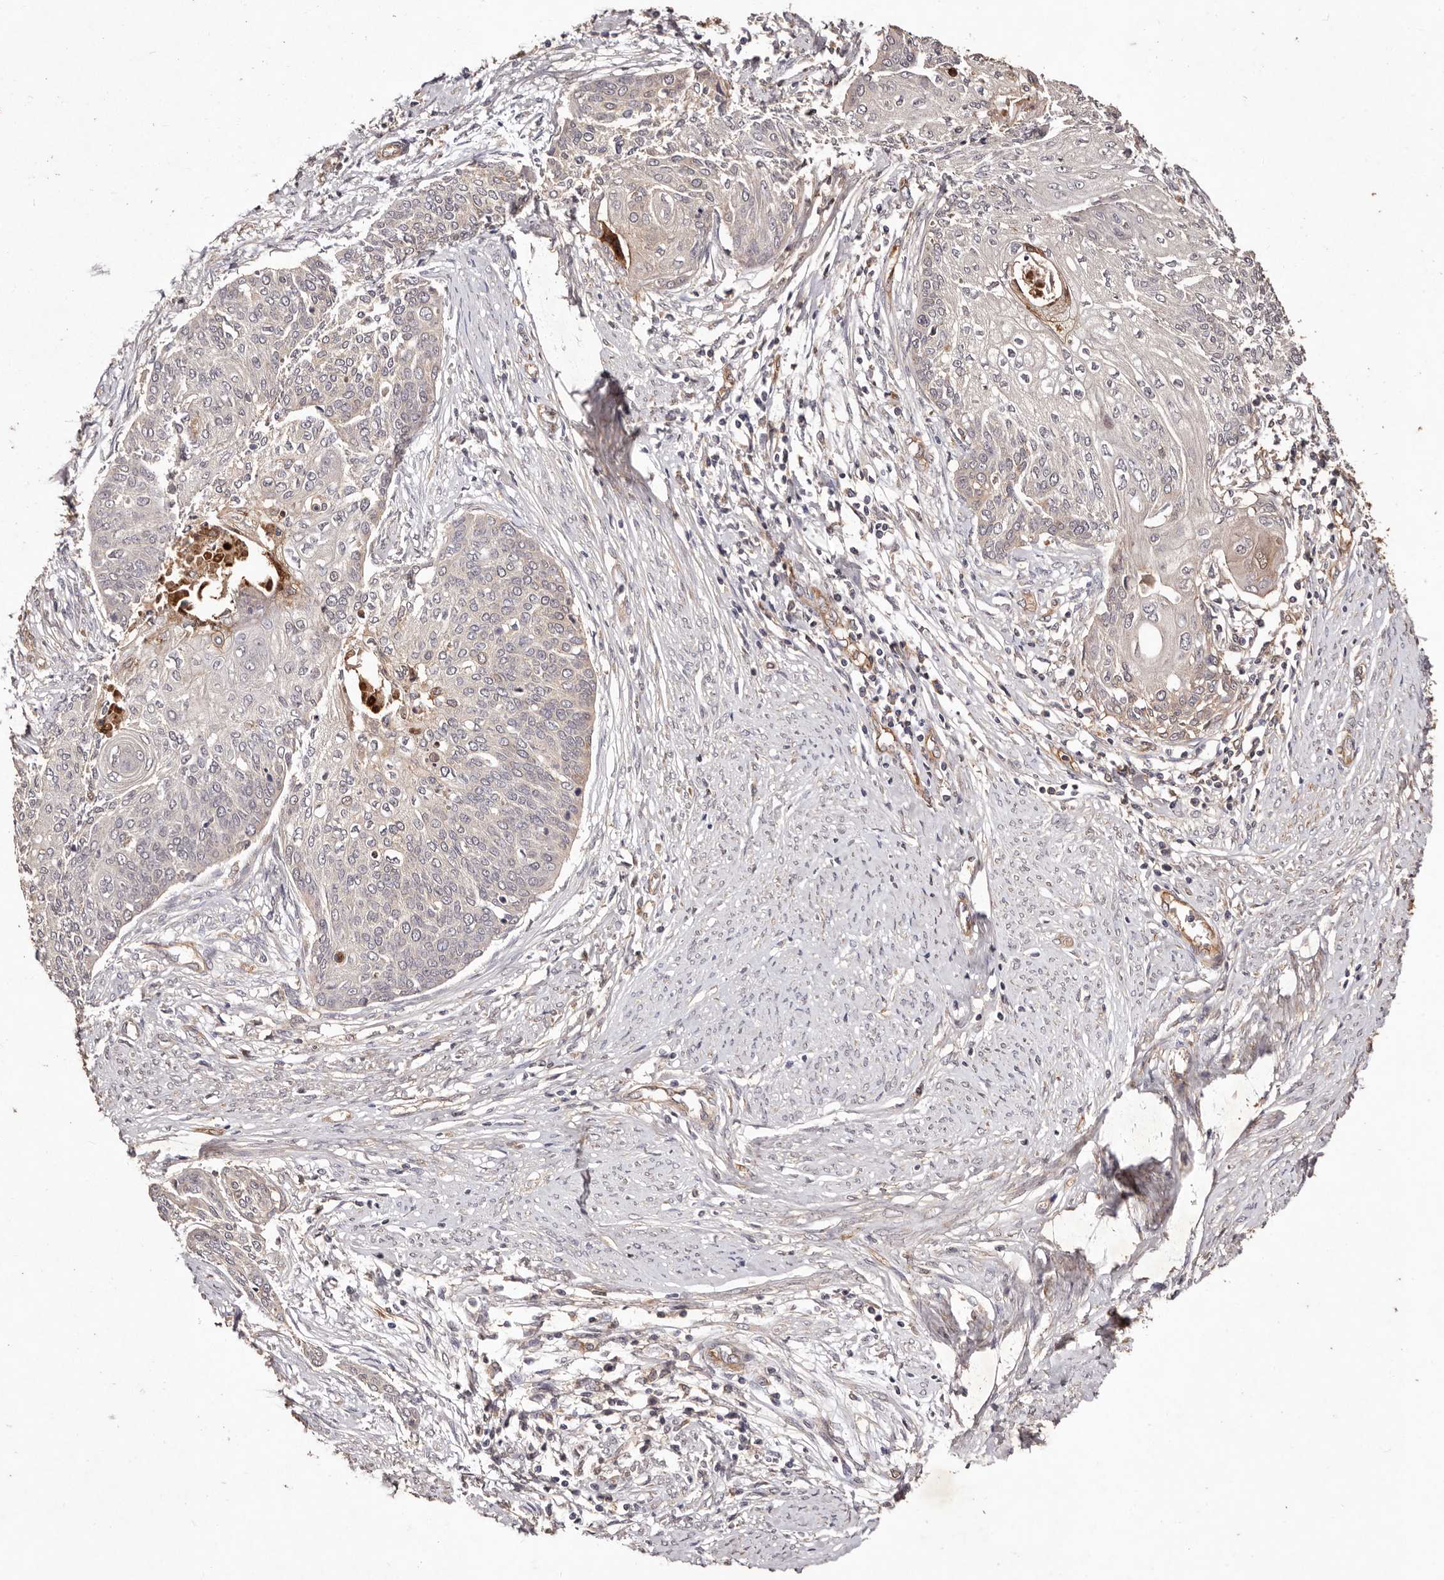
{"staining": {"intensity": "negative", "quantity": "none", "location": "none"}, "tissue": "cervical cancer", "cell_type": "Tumor cells", "image_type": "cancer", "snomed": [{"axis": "morphology", "description": "Squamous cell carcinoma, NOS"}, {"axis": "topography", "description": "Cervix"}], "caption": "High power microscopy histopathology image of an IHC micrograph of cervical cancer (squamous cell carcinoma), revealing no significant staining in tumor cells.", "gene": "CCL14", "patient": {"sex": "female", "age": 37}}